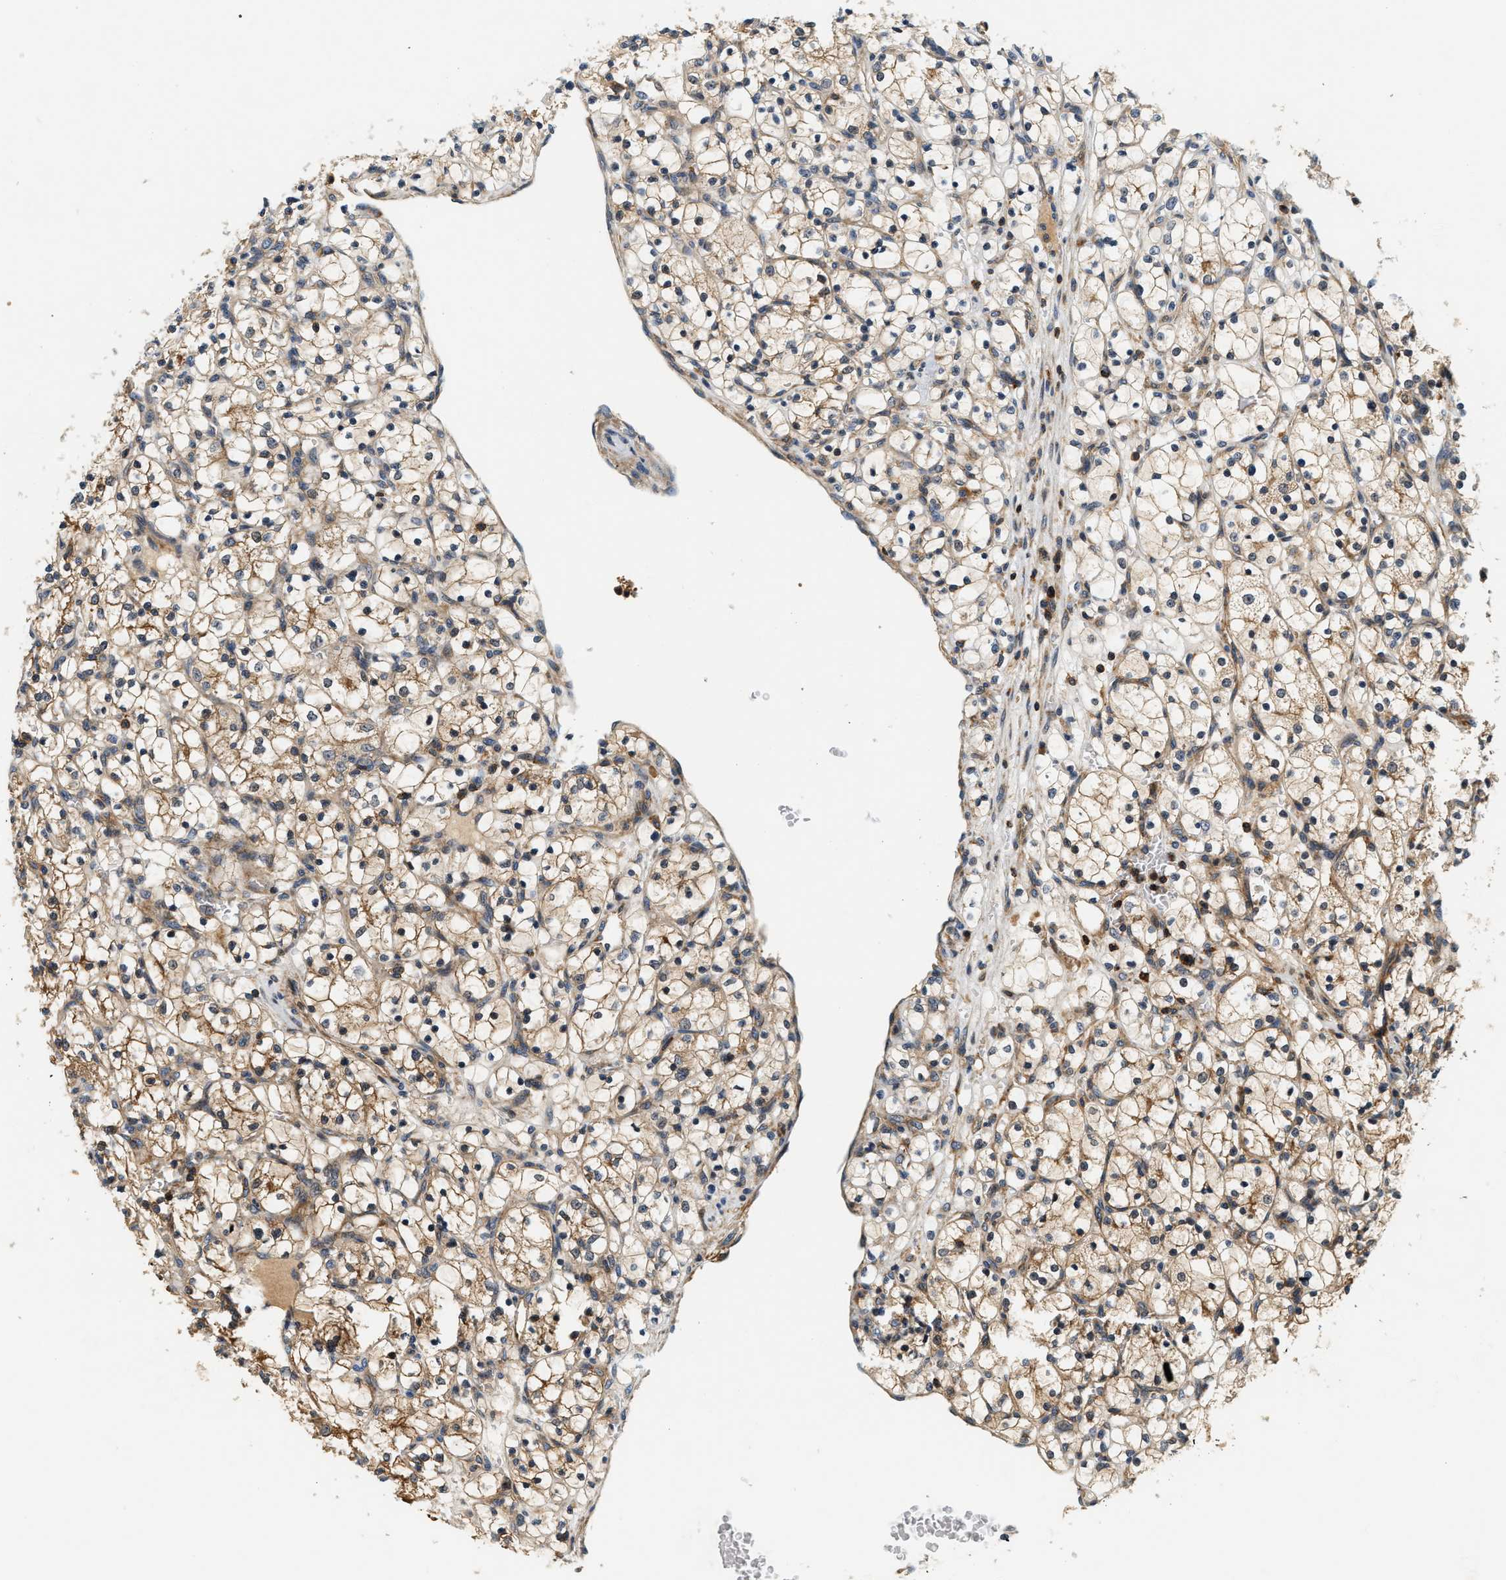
{"staining": {"intensity": "moderate", "quantity": ">75%", "location": "cytoplasmic/membranous"}, "tissue": "renal cancer", "cell_type": "Tumor cells", "image_type": "cancer", "snomed": [{"axis": "morphology", "description": "Adenocarcinoma, NOS"}, {"axis": "topography", "description": "Kidney"}], "caption": "High-magnification brightfield microscopy of adenocarcinoma (renal) stained with DAB (3,3'-diaminobenzidine) (brown) and counterstained with hematoxylin (blue). tumor cells exhibit moderate cytoplasmic/membranous positivity is seen in about>75% of cells.", "gene": "SAMD9", "patient": {"sex": "female", "age": 69}}